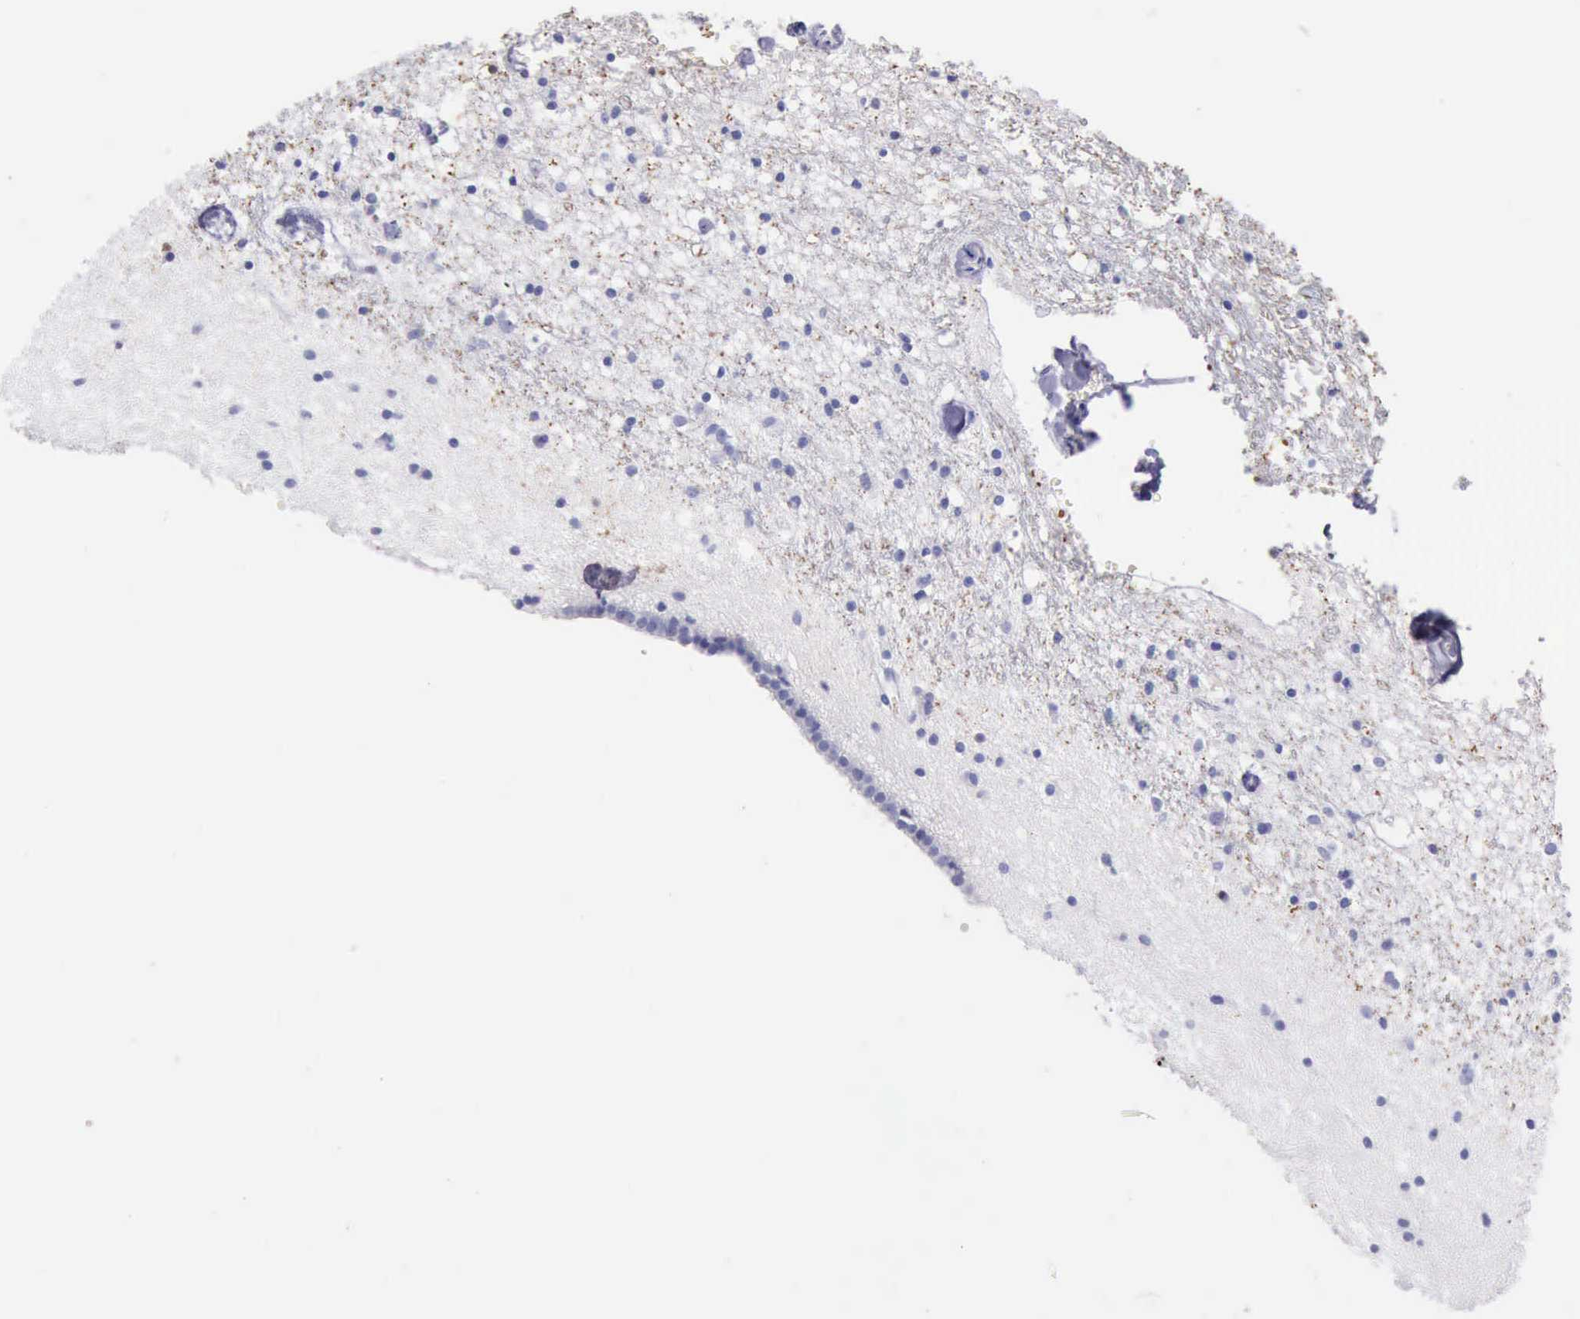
{"staining": {"intensity": "negative", "quantity": "none", "location": "none"}, "tissue": "caudate", "cell_type": "Glial cells", "image_type": "normal", "snomed": [{"axis": "morphology", "description": "Normal tissue, NOS"}, {"axis": "topography", "description": "Lateral ventricle wall"}], "caption": "This image is of normal caudate stained with immunohistochemistry to label a protein in brown with the nuclei are counter-stained blue. There is no expression in glial cells.", "gene": "CSTA", "patient": {"sex": "male", "age": 45}}